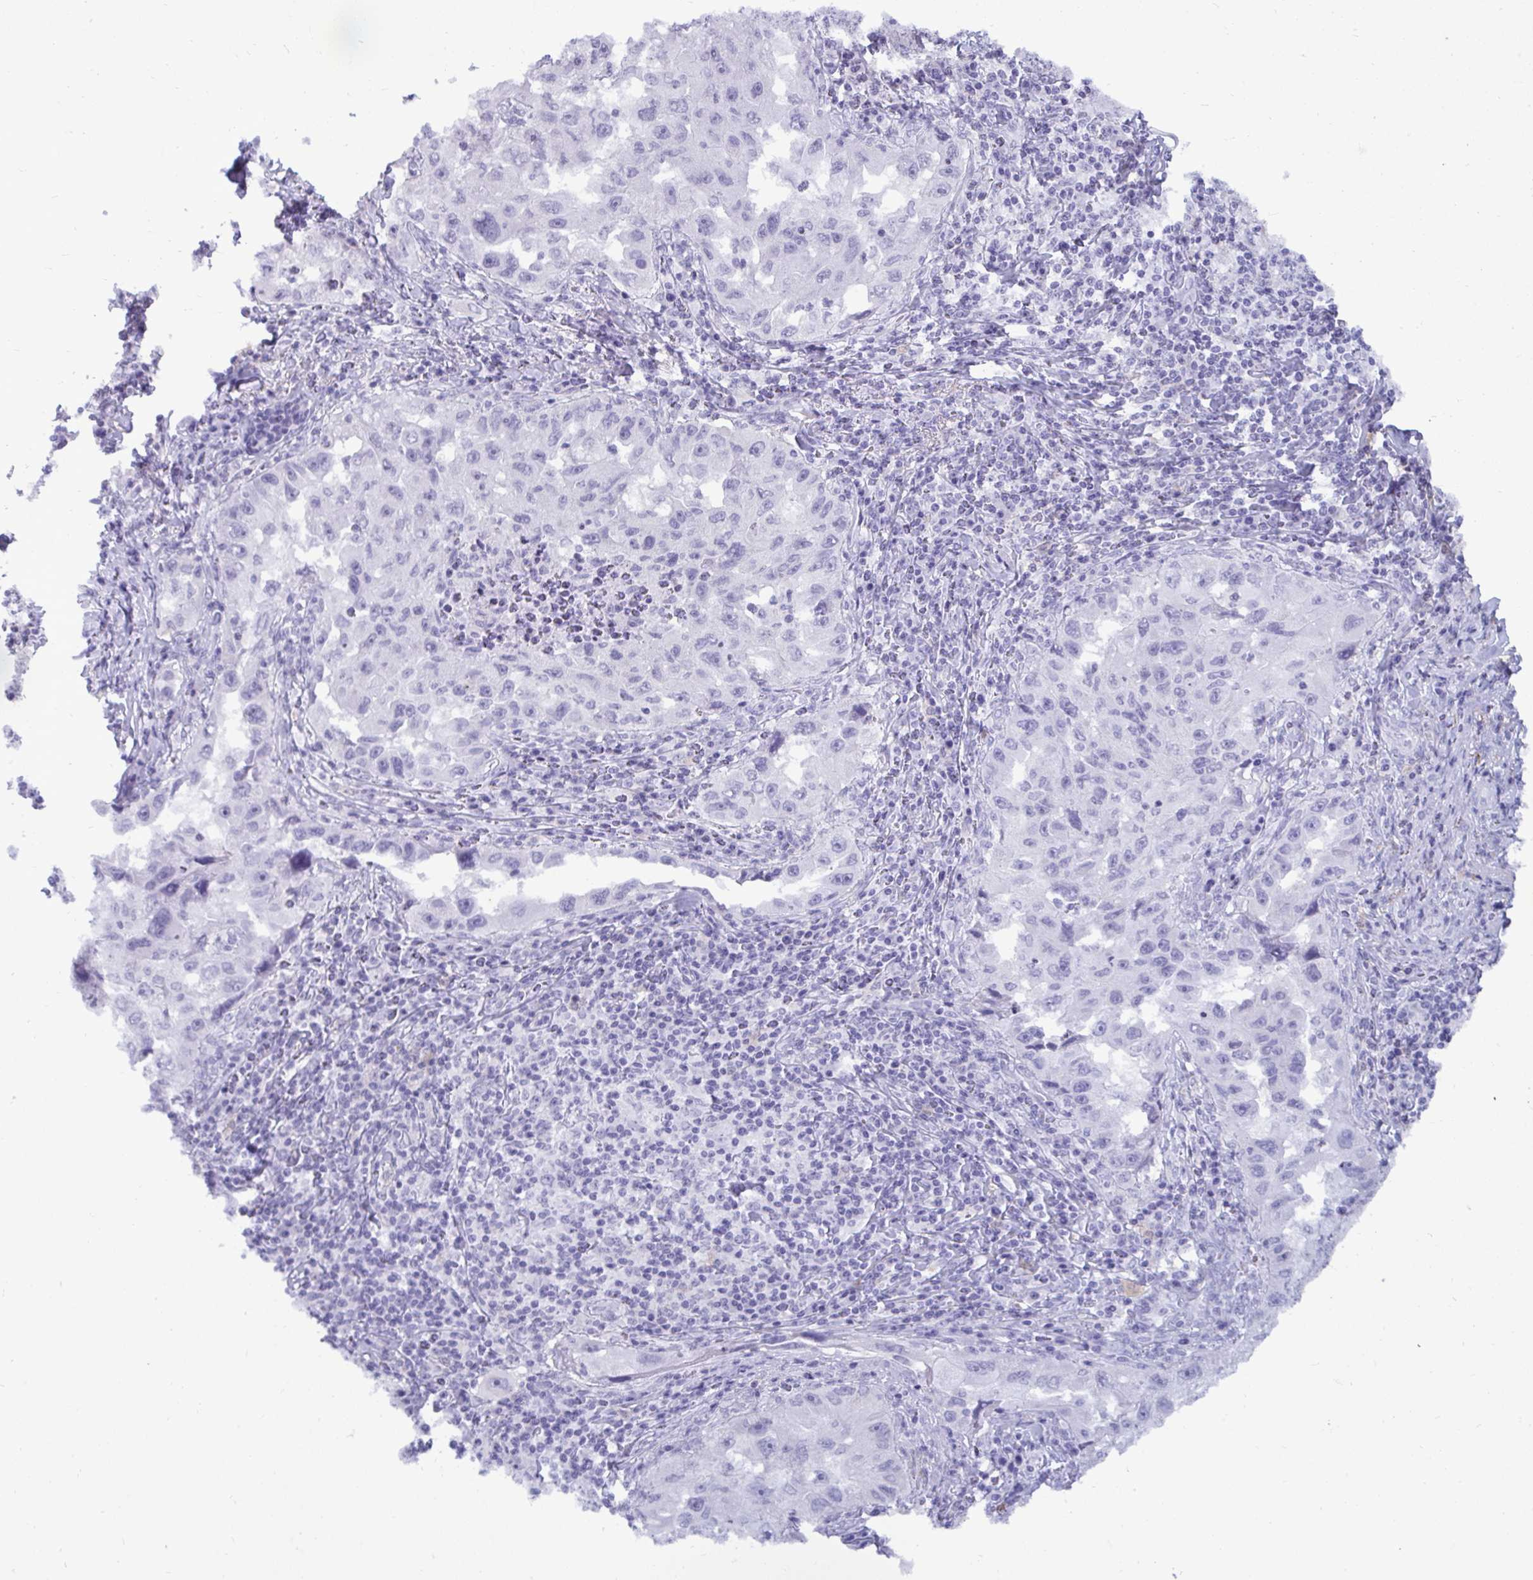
{"staining": {"intensity": "negative", "quantity": "none", "location": "none"}, "tissue": "lung cancer", "cell_type": "Tumor cells", "image_type": "cancer", "snomed": [{"axis": "morphology", "description": "Adenocarcinoma, NOS"}, {"axis": "topography", "description": "Lung"}], "caption": "The micrograph demonstrates no significant staining in tumor cells of lung cancer.", "gene": "ANKRD60", "patient": {"sex": "female", "age": 73}}